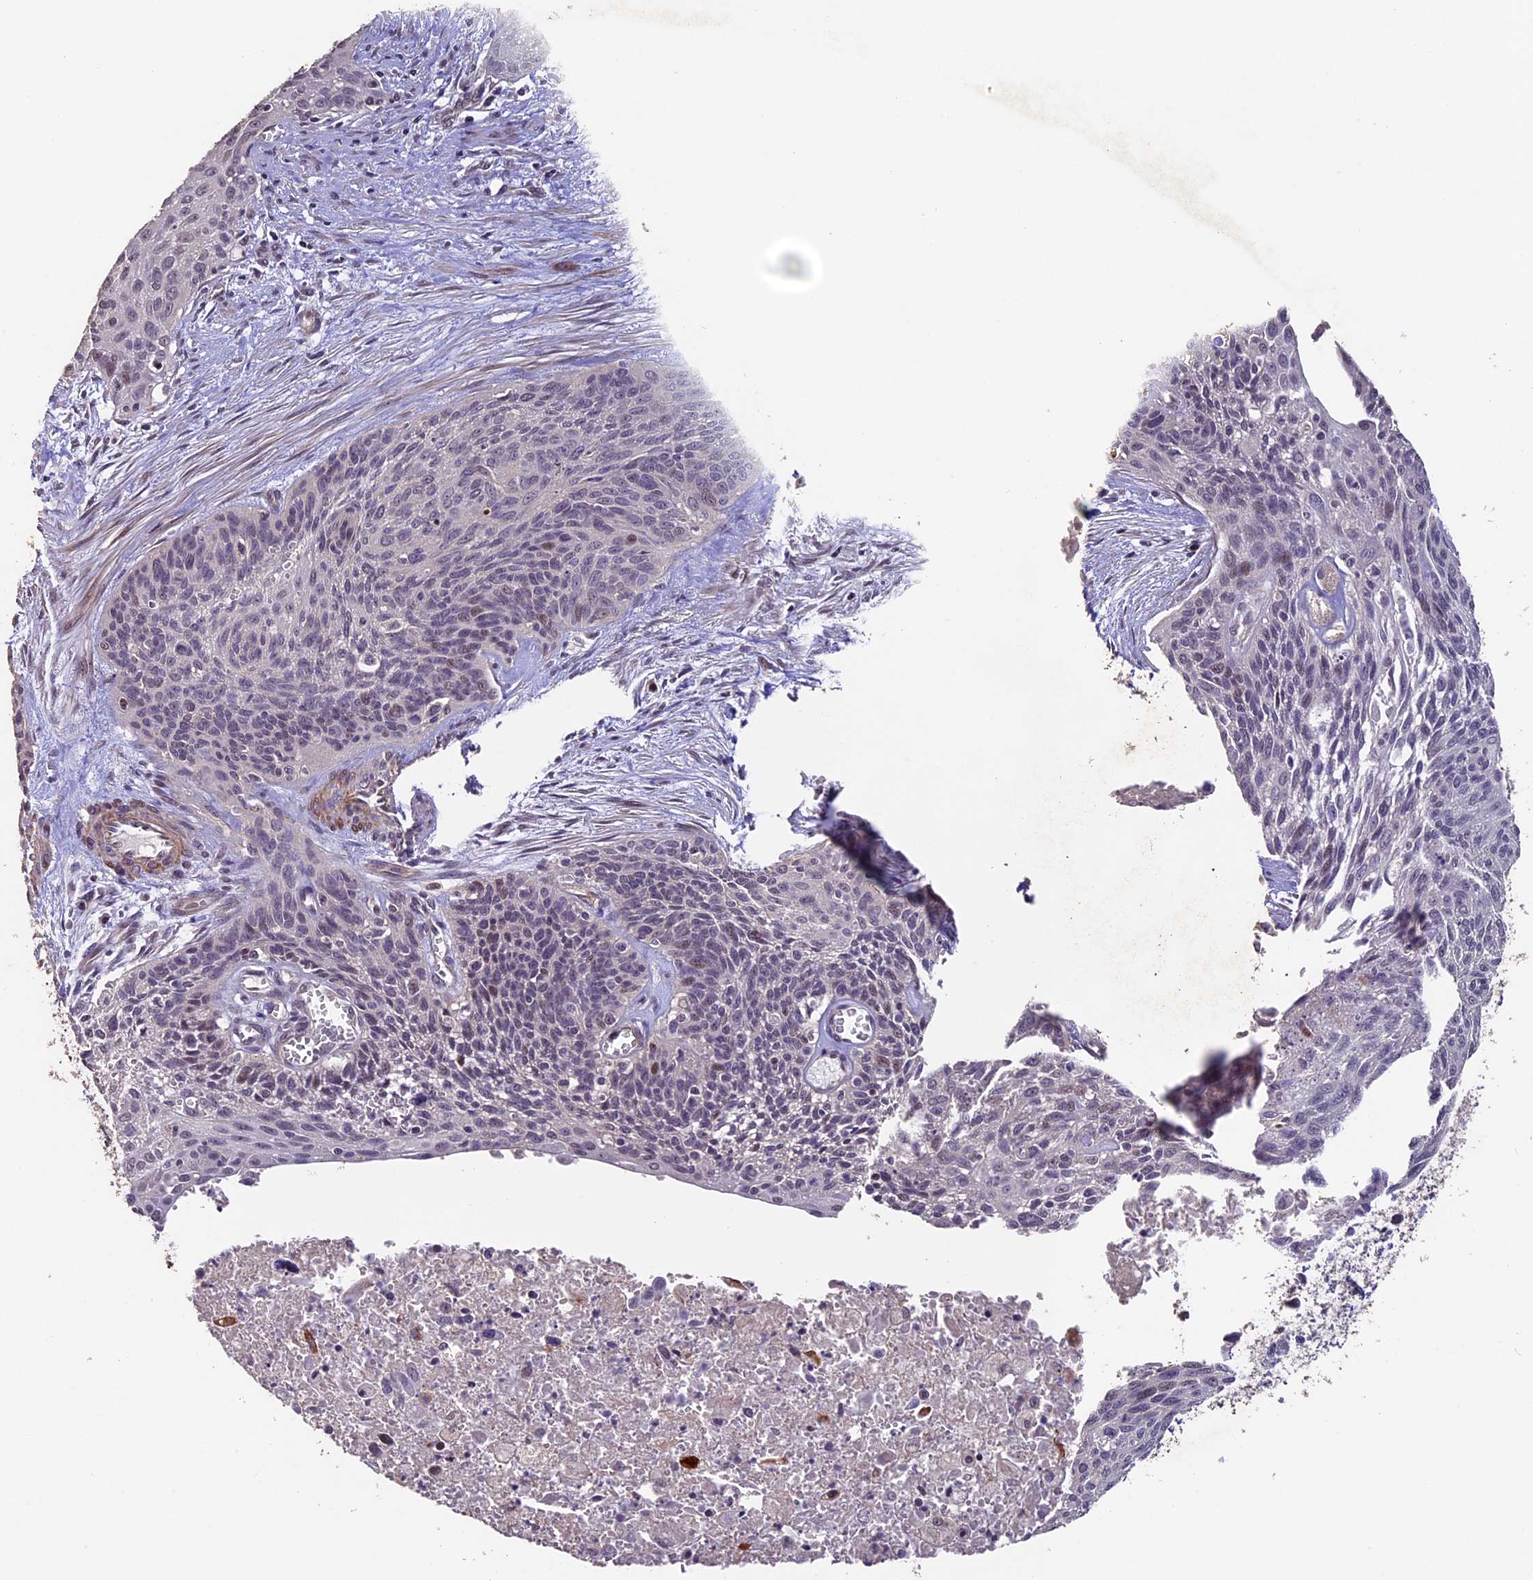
{"staining": {"intensity": "negative", "quantity": "none", "location": "none"}, "tissue": "cervical cancer", "cell_type": "Tumor cells", "image_type": "cancer", "snomed": [{"axis": "morphology", "description": "Squamous cell carcinoma, NOS"}, {"axis": "topography", "description": "Cervix"}], "caption": "Immunohistochemical staining of cervical squamous cell carcinoma displays no significant positivity in tumor cells.", "gene": "GNB5", "patient": {"sex": "female", "age": 55}}